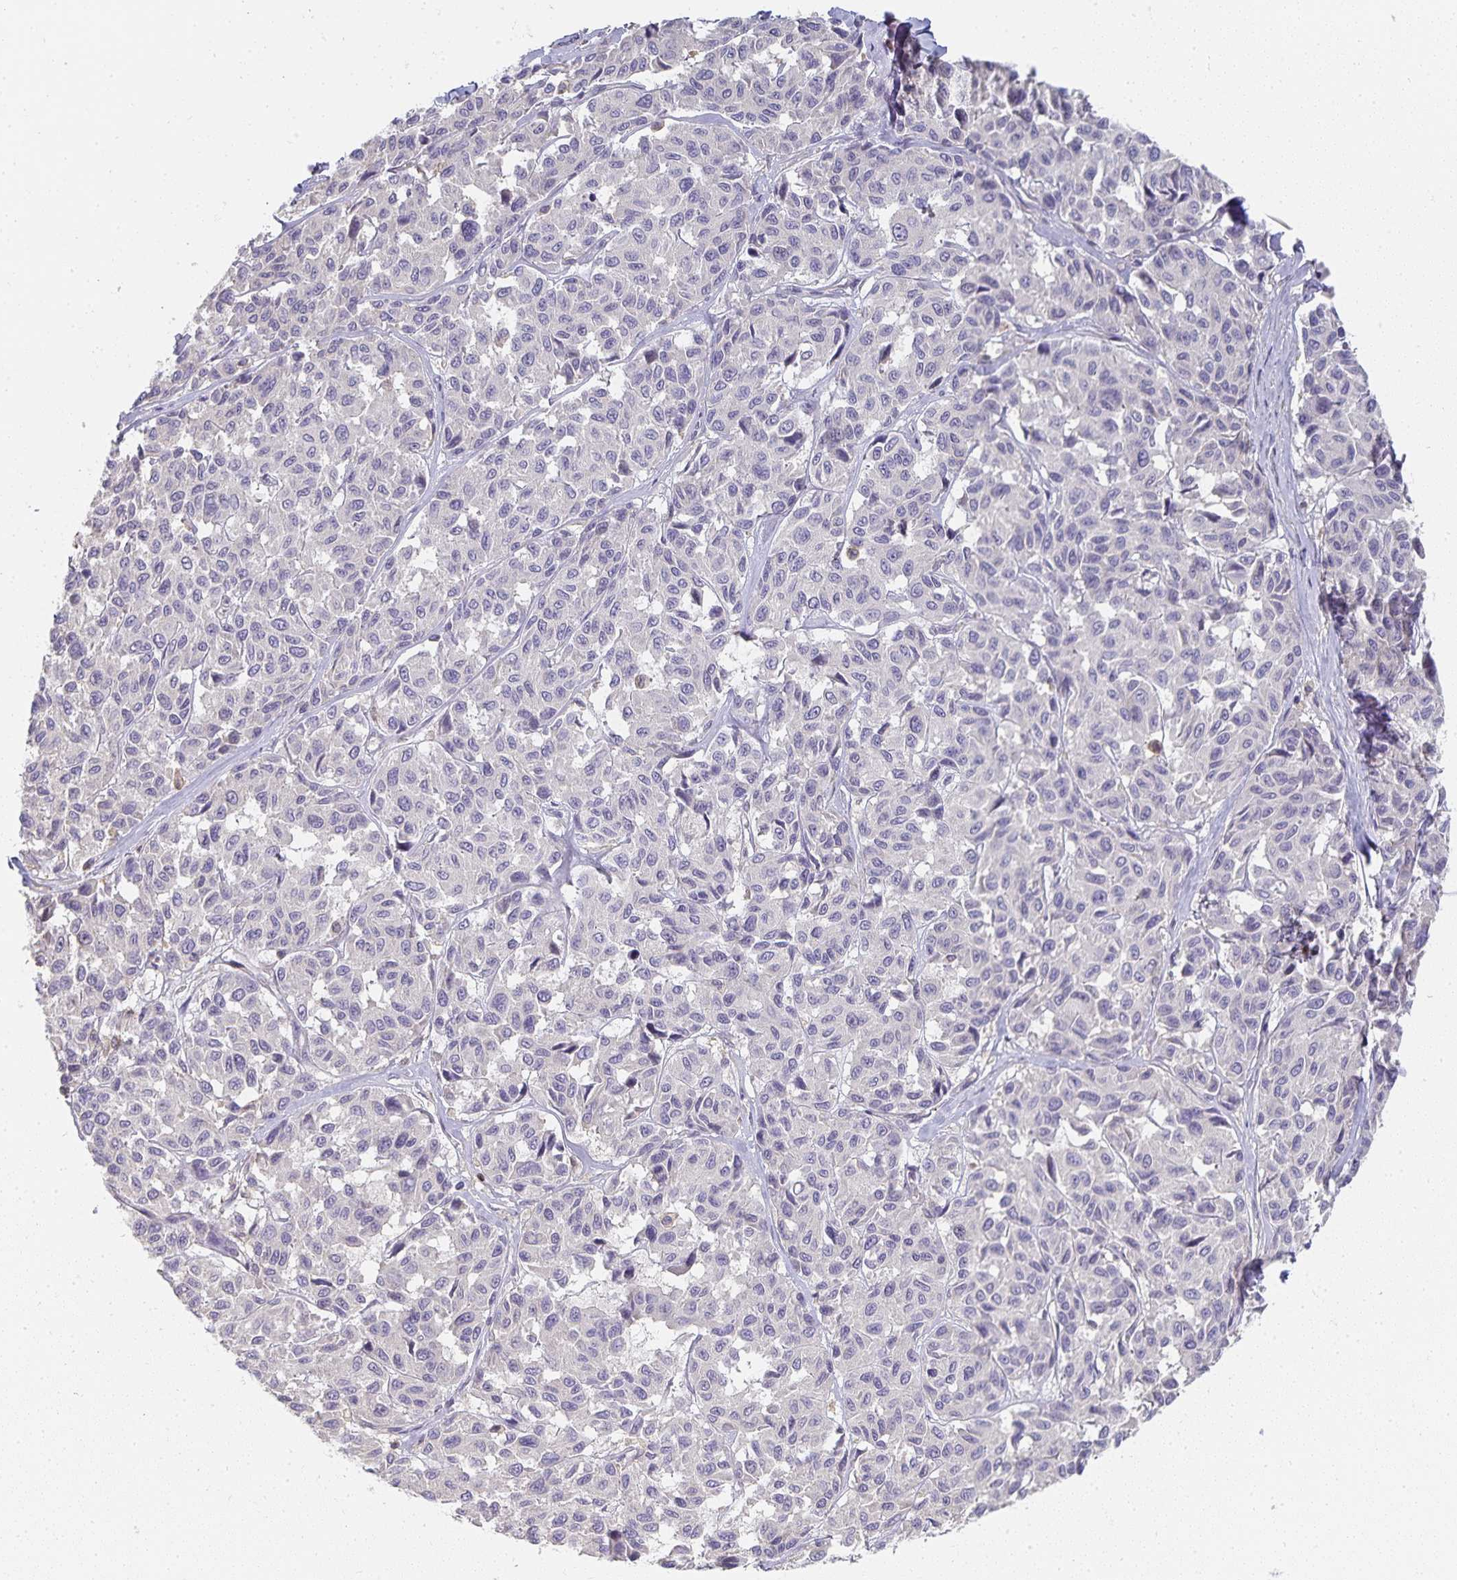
{"staining": {"intensity": "negative", "quantity": "none", "location": "none"}, "tissue": "melanoma", "cell_type": "Tumor cells", "image_type": "cancer", "snomed": [{"axis": "morphology", "description": "Malignant melanoma, NOS"}, {"axis": "topography", "description": "Skin"}], "caption": "Human malignant melanoma stained for a protein using IHC exhibits no expression in tumor cells.", "gene": "GATA3", "patient": {"sex": "female", "age": 66}}